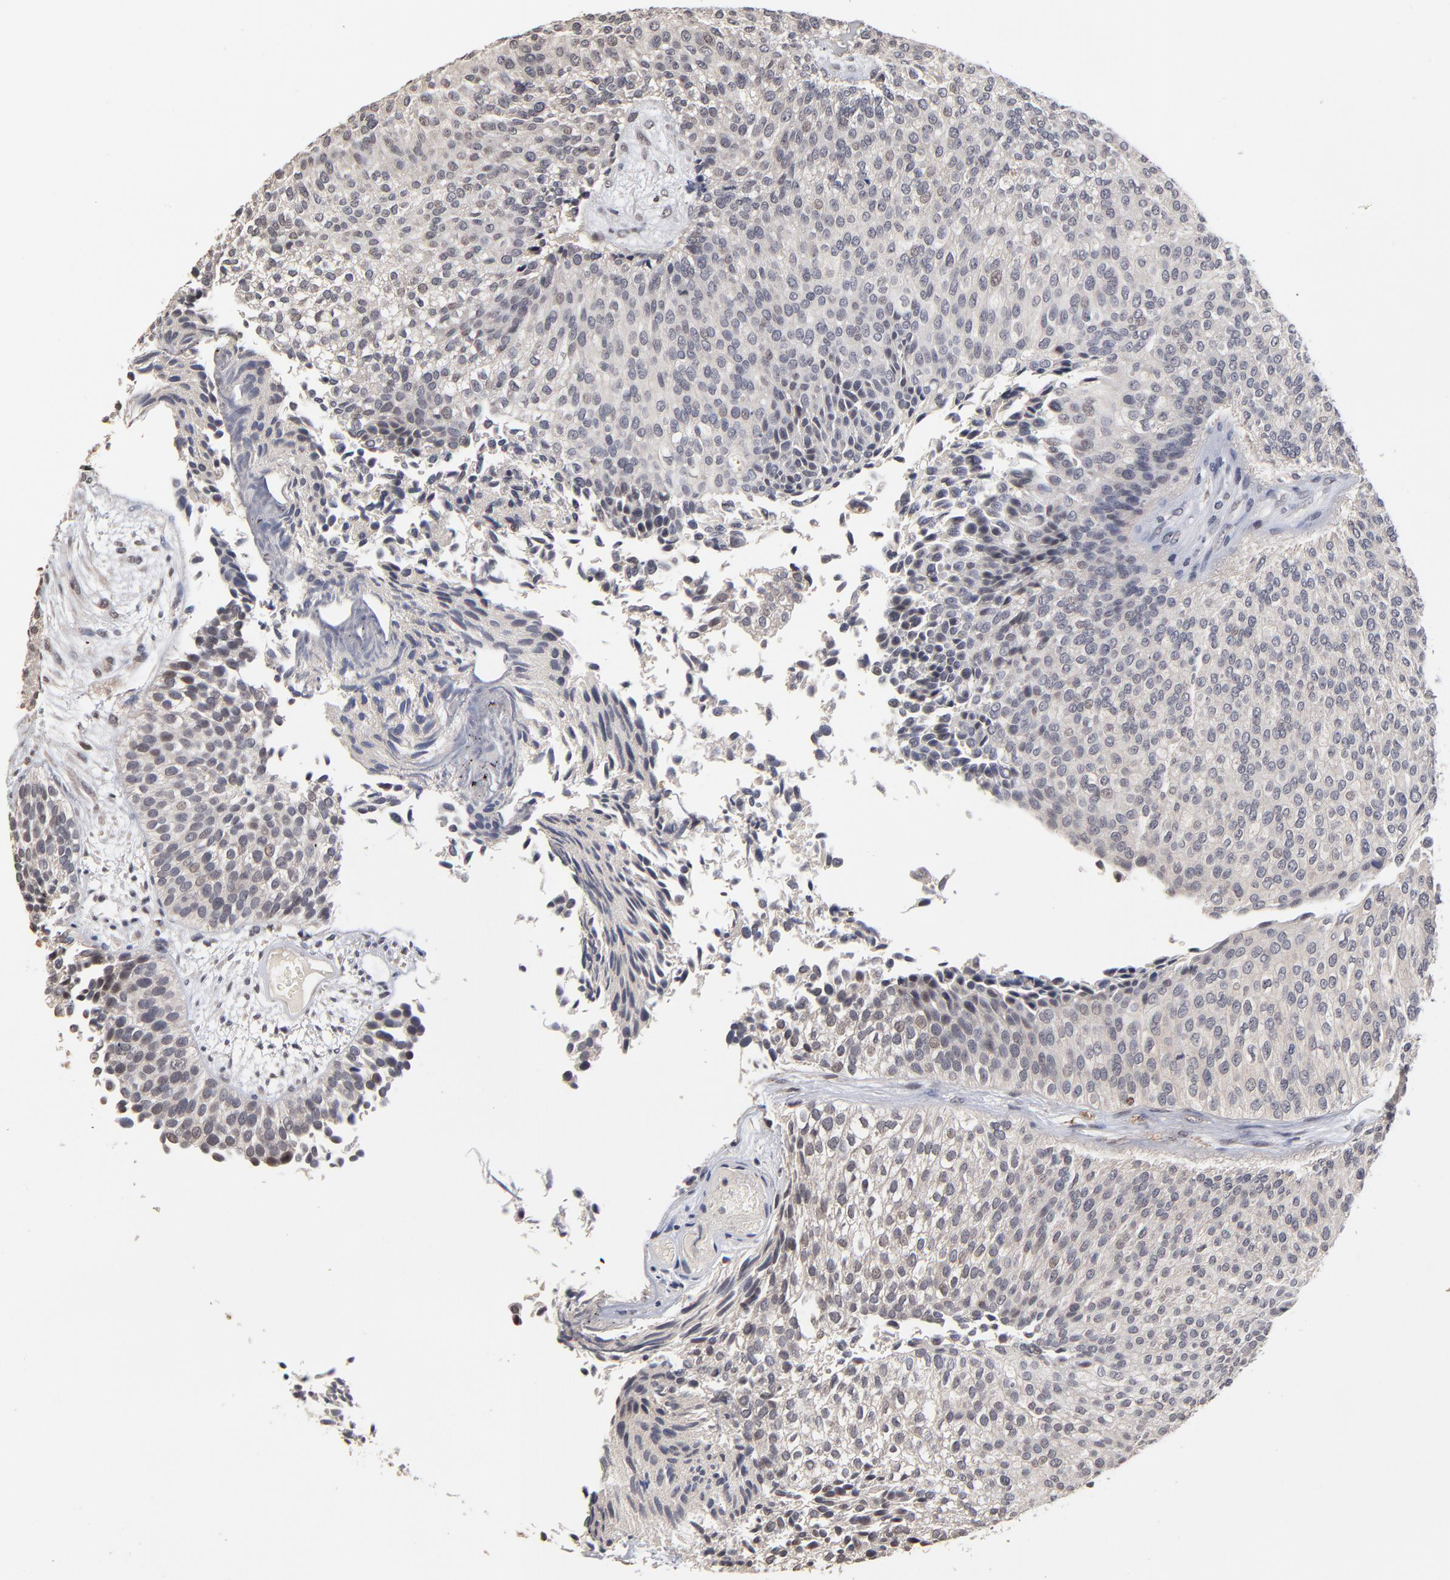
{"staining": {"intensity": "negative", "quantity": "none", "location": "none"}, "tissue": "urothelial cancer", "cell_type": "Tumor cells", "image_type": "cancer", "snomed": [{"axis": "morphology", "description": "Urothelial carcinoma, Low grade"}, {"axis": "topography", "description": "Urinary bladder"}], "caption": "Histopathology image shows no significant protein expression in tumor cells of urothelial cancer. The staining is performed using DAB (3,3'-diaminobenzidine) brown chromogen with nuclei counter-stained in using hematoxylin.", "gene": "ASB8", "patient": {"sex": "male", "age": 84}}